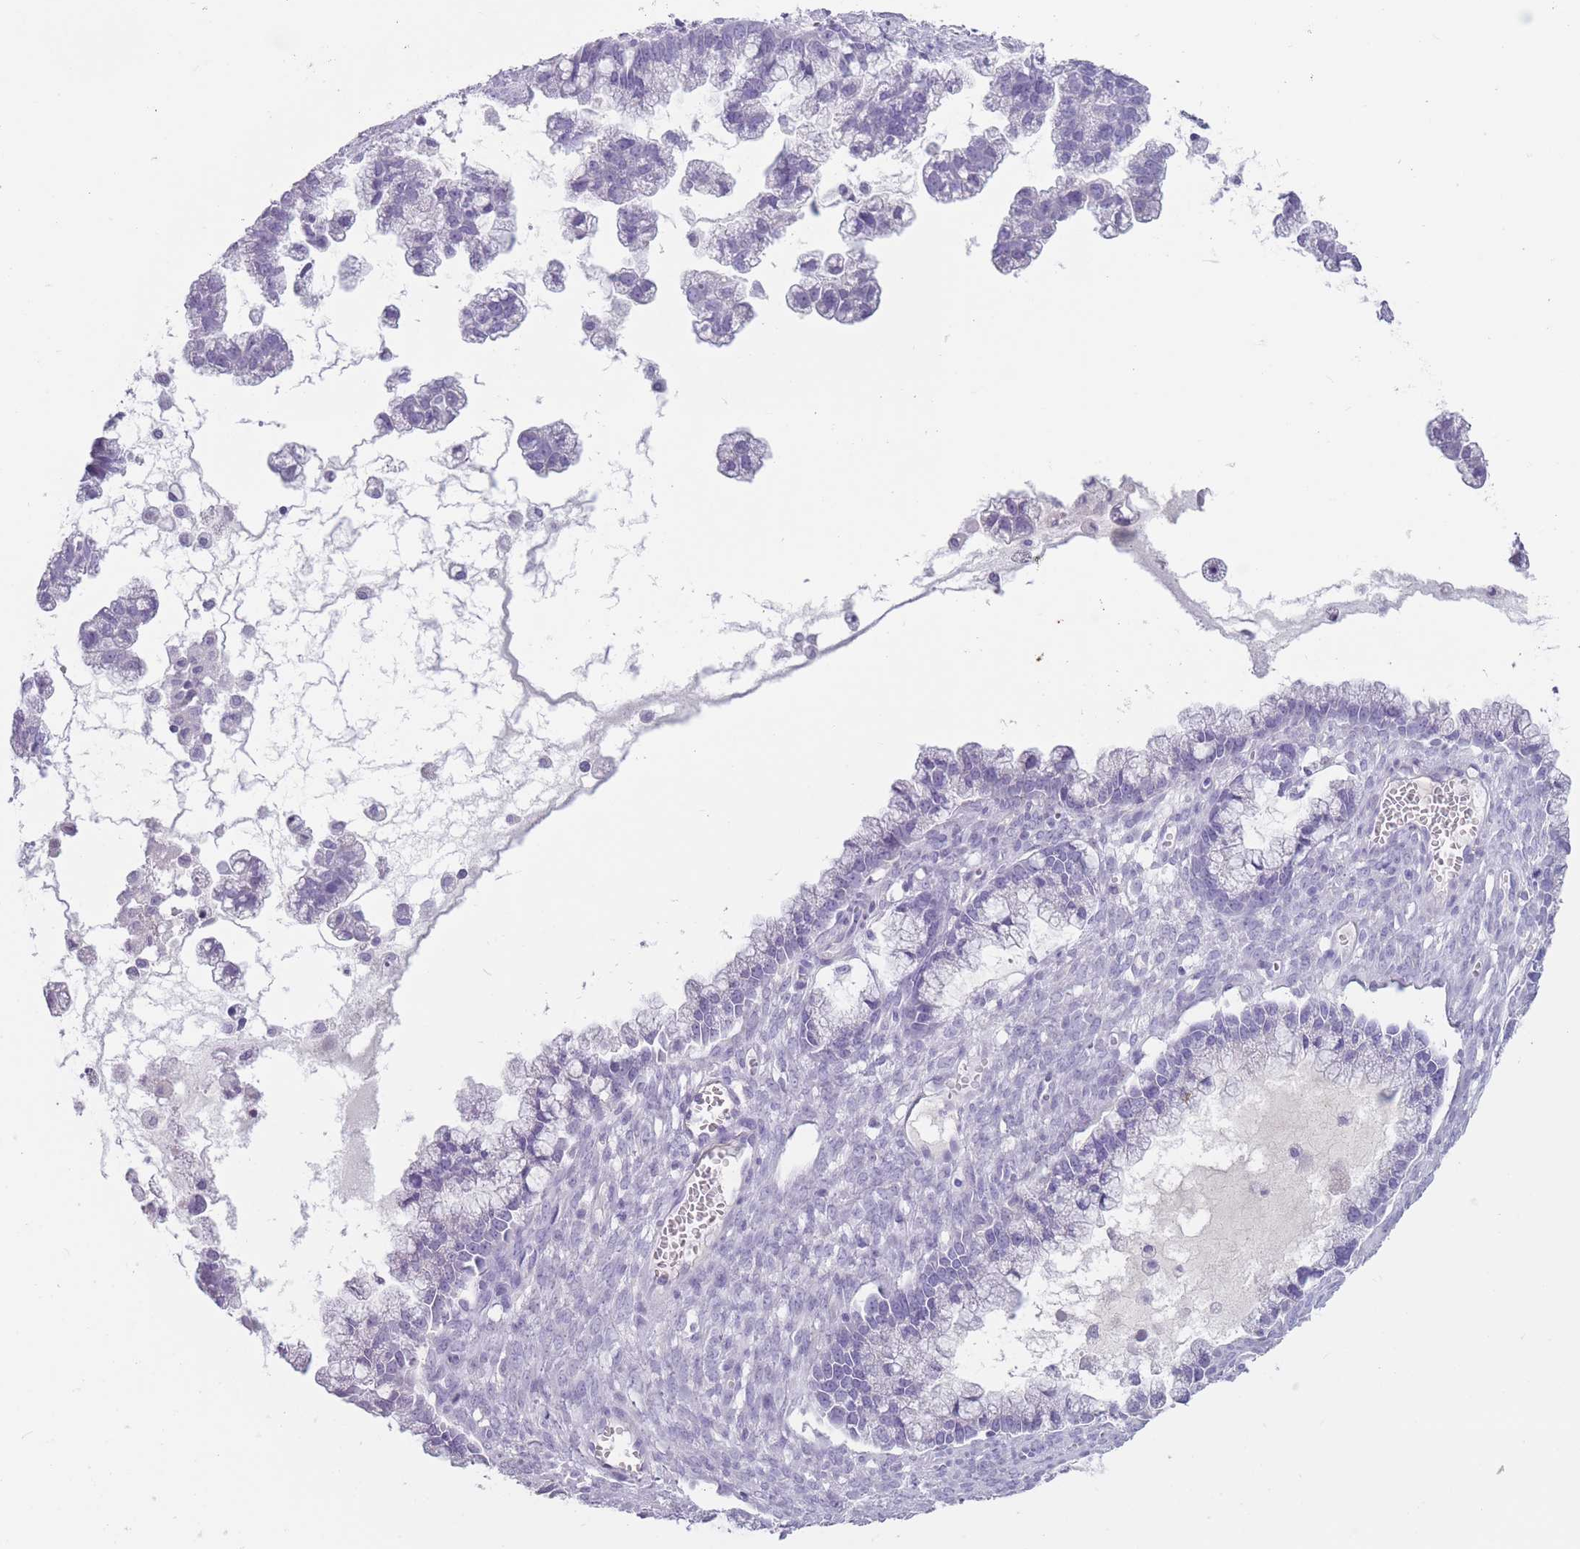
{"staining": {"intensity": "negative", "quantity": "none", "location": "none"}, "tissue": "ovarian cancer", "cell_type": "Tumor cells", "image_type": "cancer", "snomed": [{"axis": "morphology", "description": "Cystadenocarcinoma, mucinous, NOS"}, {"axis": "topography", "description": "Ovary"}], "caption": "Immunohistochemistry histopathology image of human ovarian cancer stained for a protein (brown), which exhibits no staining in tumor cells.", "gene": "PNMA3", "patient": {"sex": "female", "age": 72}}